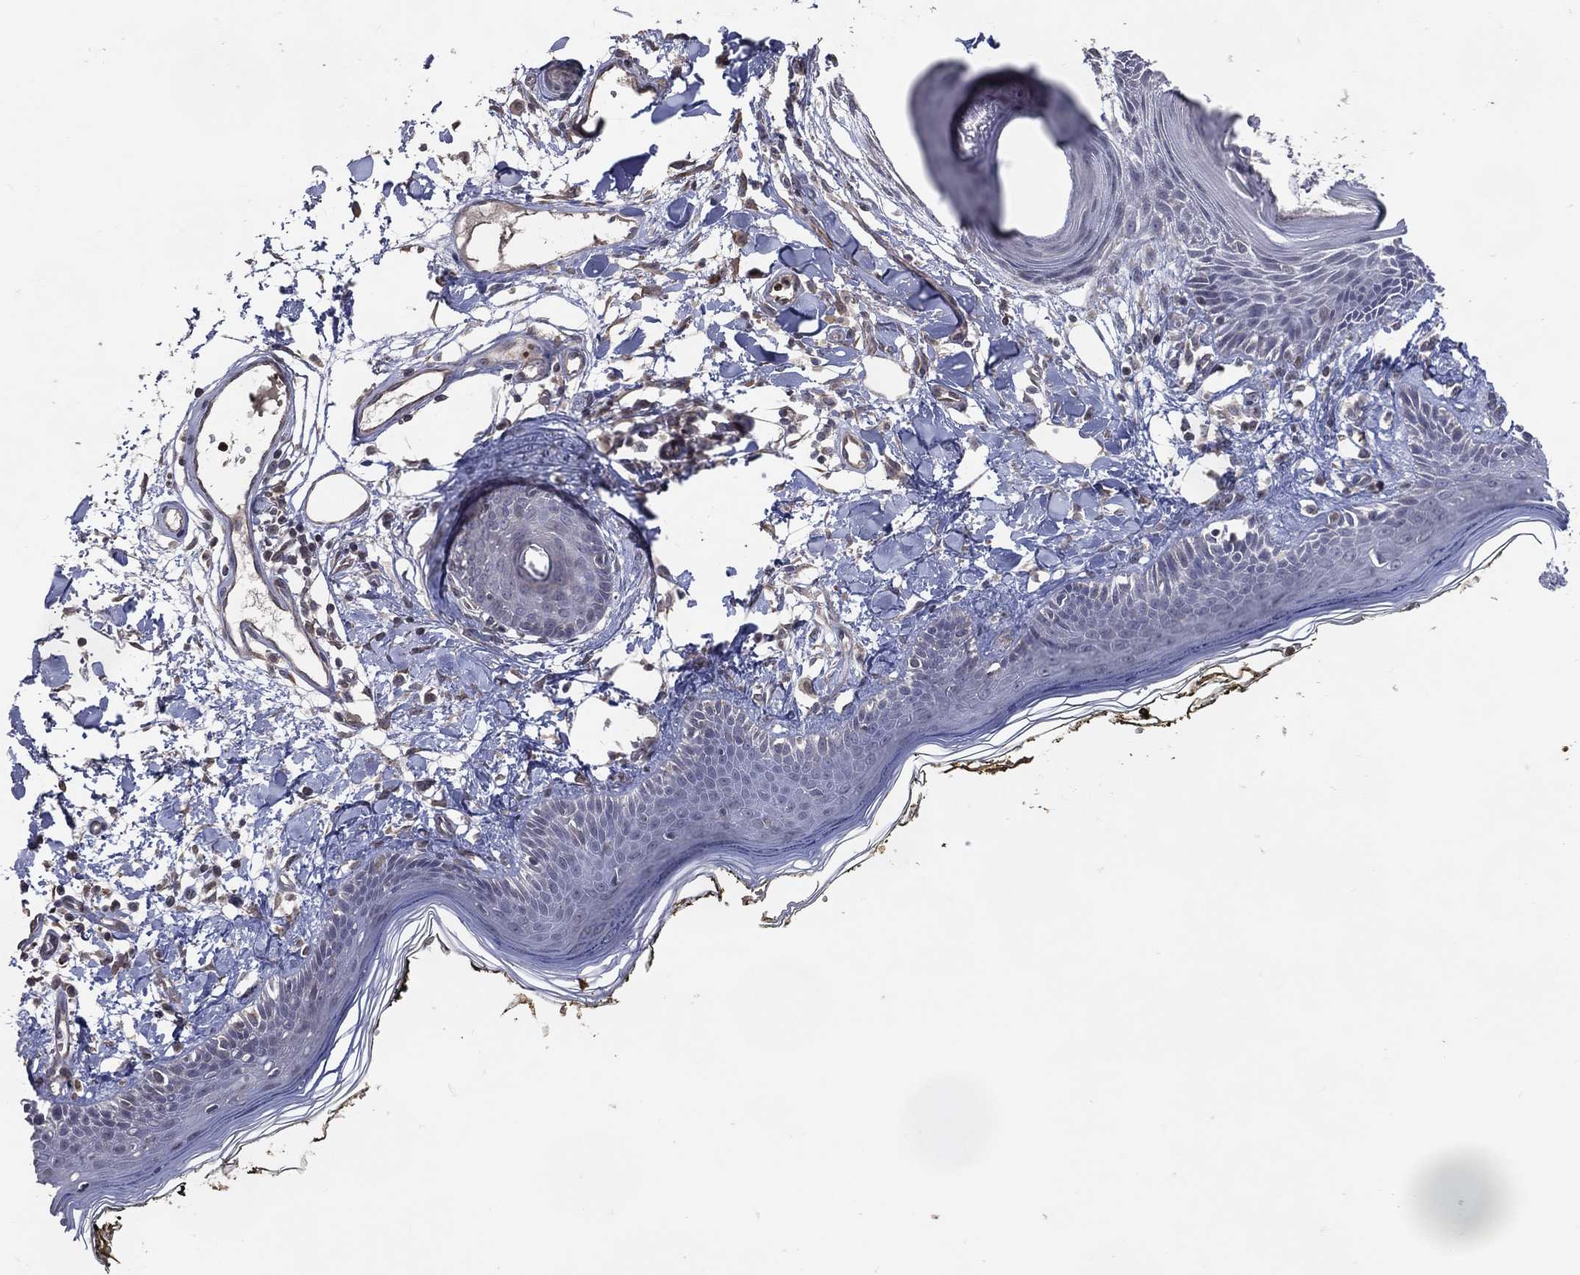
{"staining": {"intensity": "negative", "quantity": "none", "location": "none"}, "tissue": "skin", "cell_type": "Fibroblasts", "image_type": "normal", "snomed": [{"axis": "morphology", "description": "Normal tissue, NOS"}, {"axis": "topography", "description": "Skin"}], "caption": "Immunohistochemical staining of normal human skin displays no significant expression in fibroblasts. (Stains: DAB IHC with hematoxylin counter stain, Microscopy: brightfield microscopy at high magnification).", "gene": "DNAH7", "patient": {"sex": "male", "age": 76}}